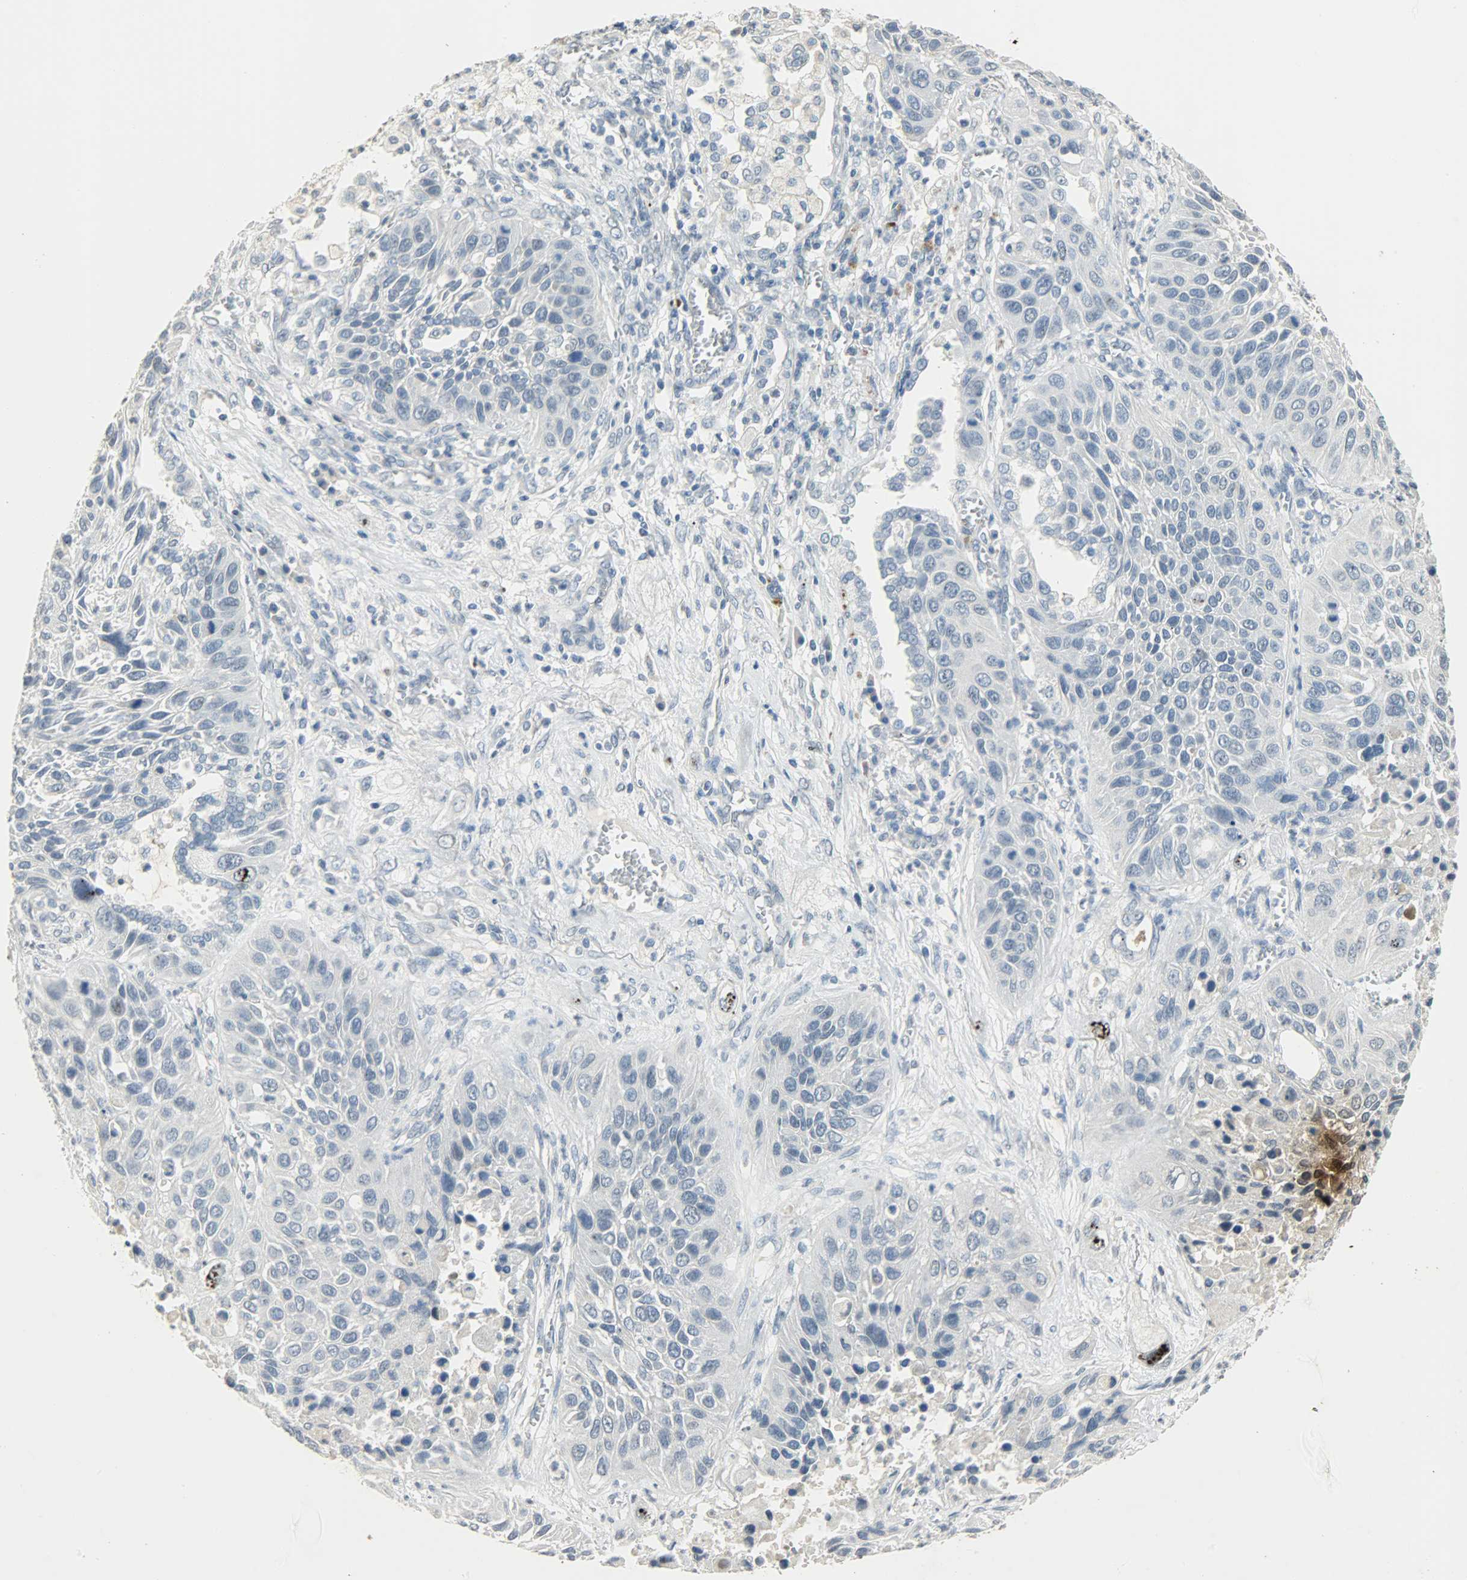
{"staining": {"intensity": "negative", "quantity": "none", "location": "none"}, "tissue": "lung cancer", "cell_type": "Tumor cells", "image_type": "cancer", "snomed": [{"axis": "morphology", "description": "Squamous cell carcinoma, NOS"}, {"axis": "topography", "description": "Lung"}], "caption": "Lung cancer (squamous cell carcinoma) stained for a protein using immunohistochemistry (IHC) displays no staining tumor cells.", "gene": "DNAJB6", "patient": {"sex": "female", "age": 76}}